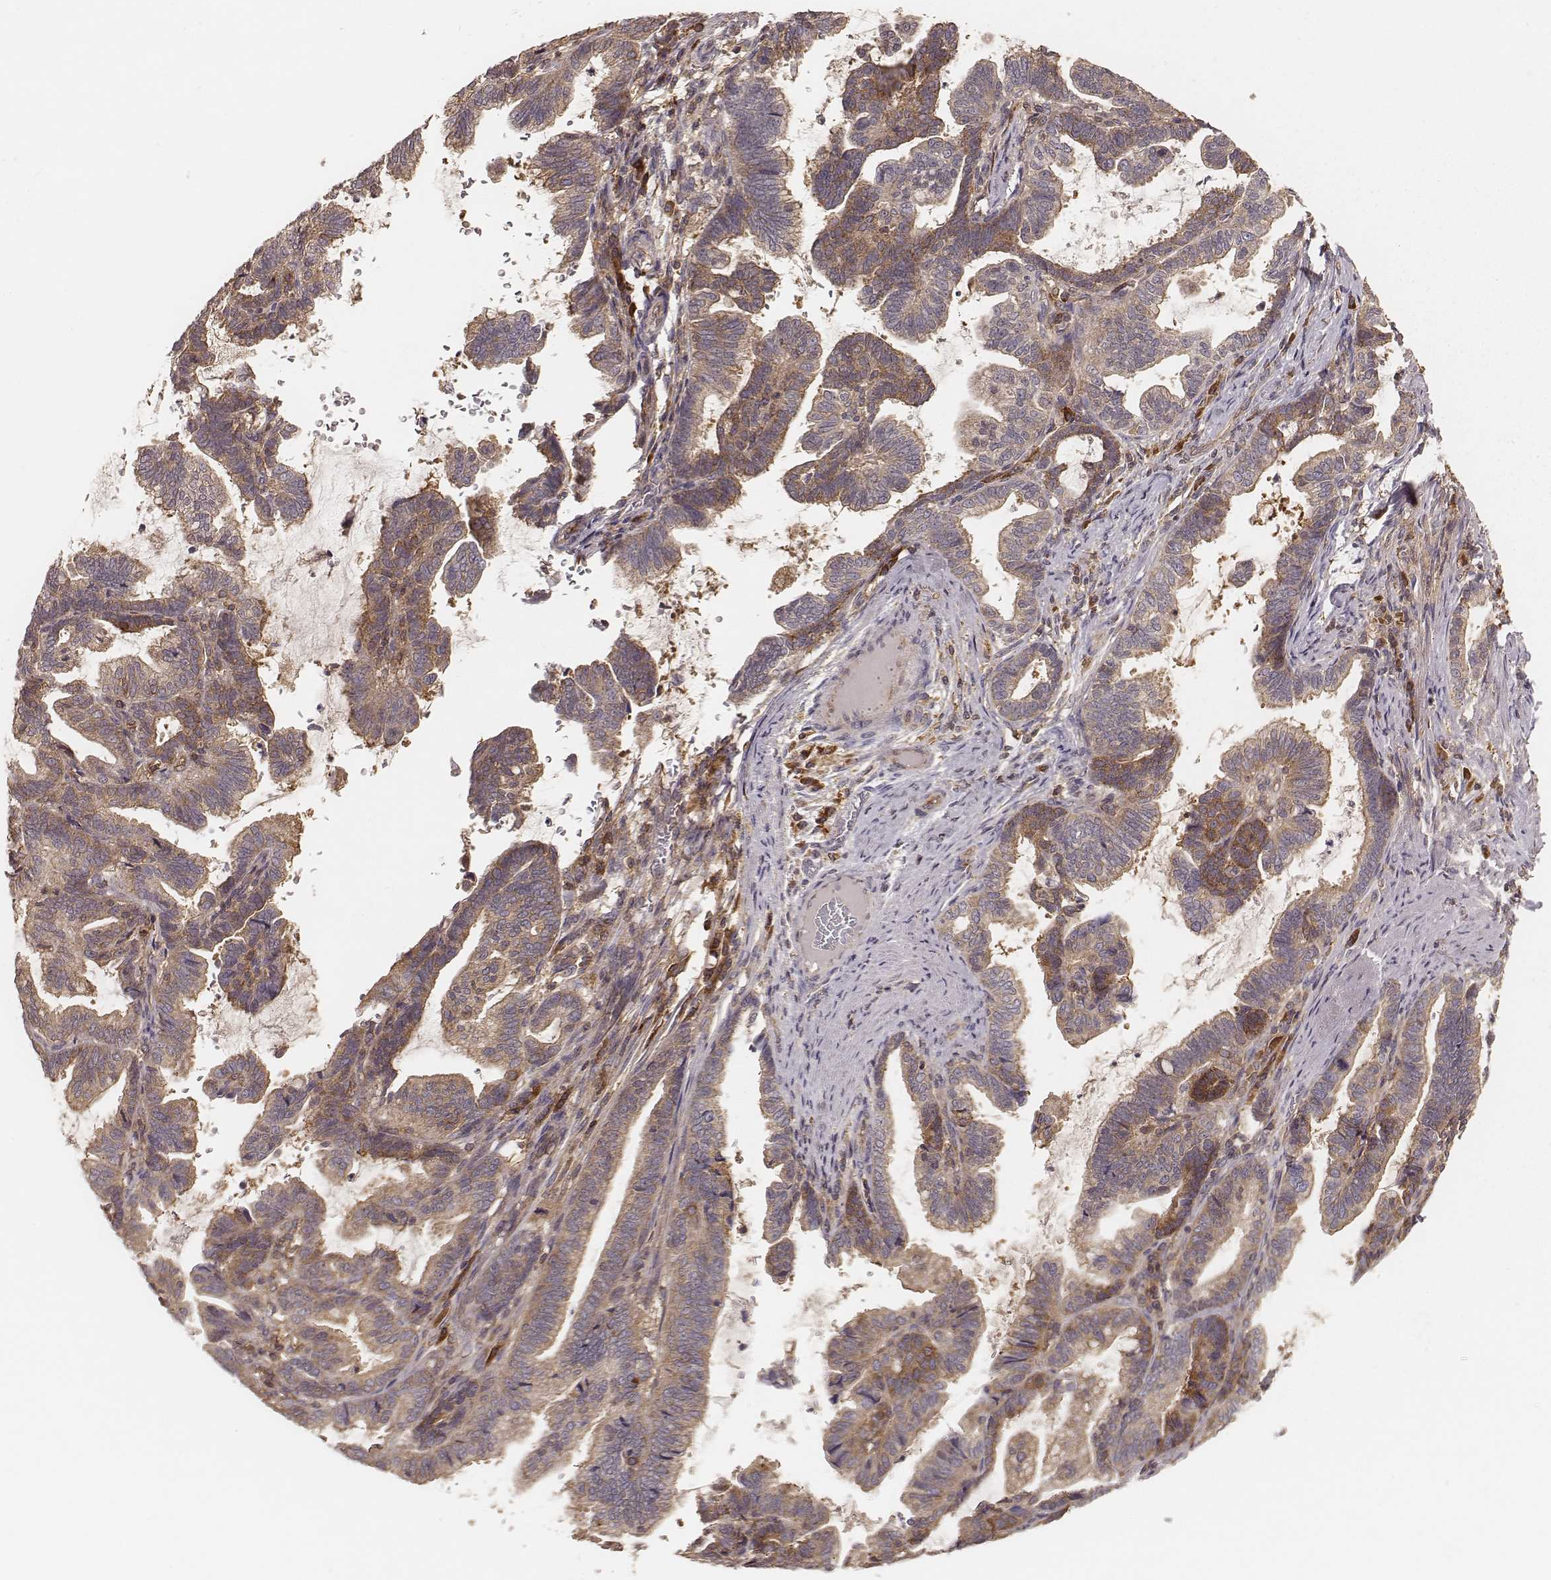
{"staining": {"intensity": "strong", "quantity": ">75%", "location": "cytoplasmic/membranous"}, "tissue": "stomach cancer", "cell_type": "Tumor cells", "image_type": "cancer", "snomed": [{"axis": "morphology", "description": "Adenocarcinoma, NOS"}, {"axis": "topography", "description": "Stomach"}], "caption": "Strong cytoplasmic/membranous positivity is identified in approximately >75% of tumor cells in stomach cancer.", "gene": "CARS1", "patient": {"sex": "male", "age": 83}}